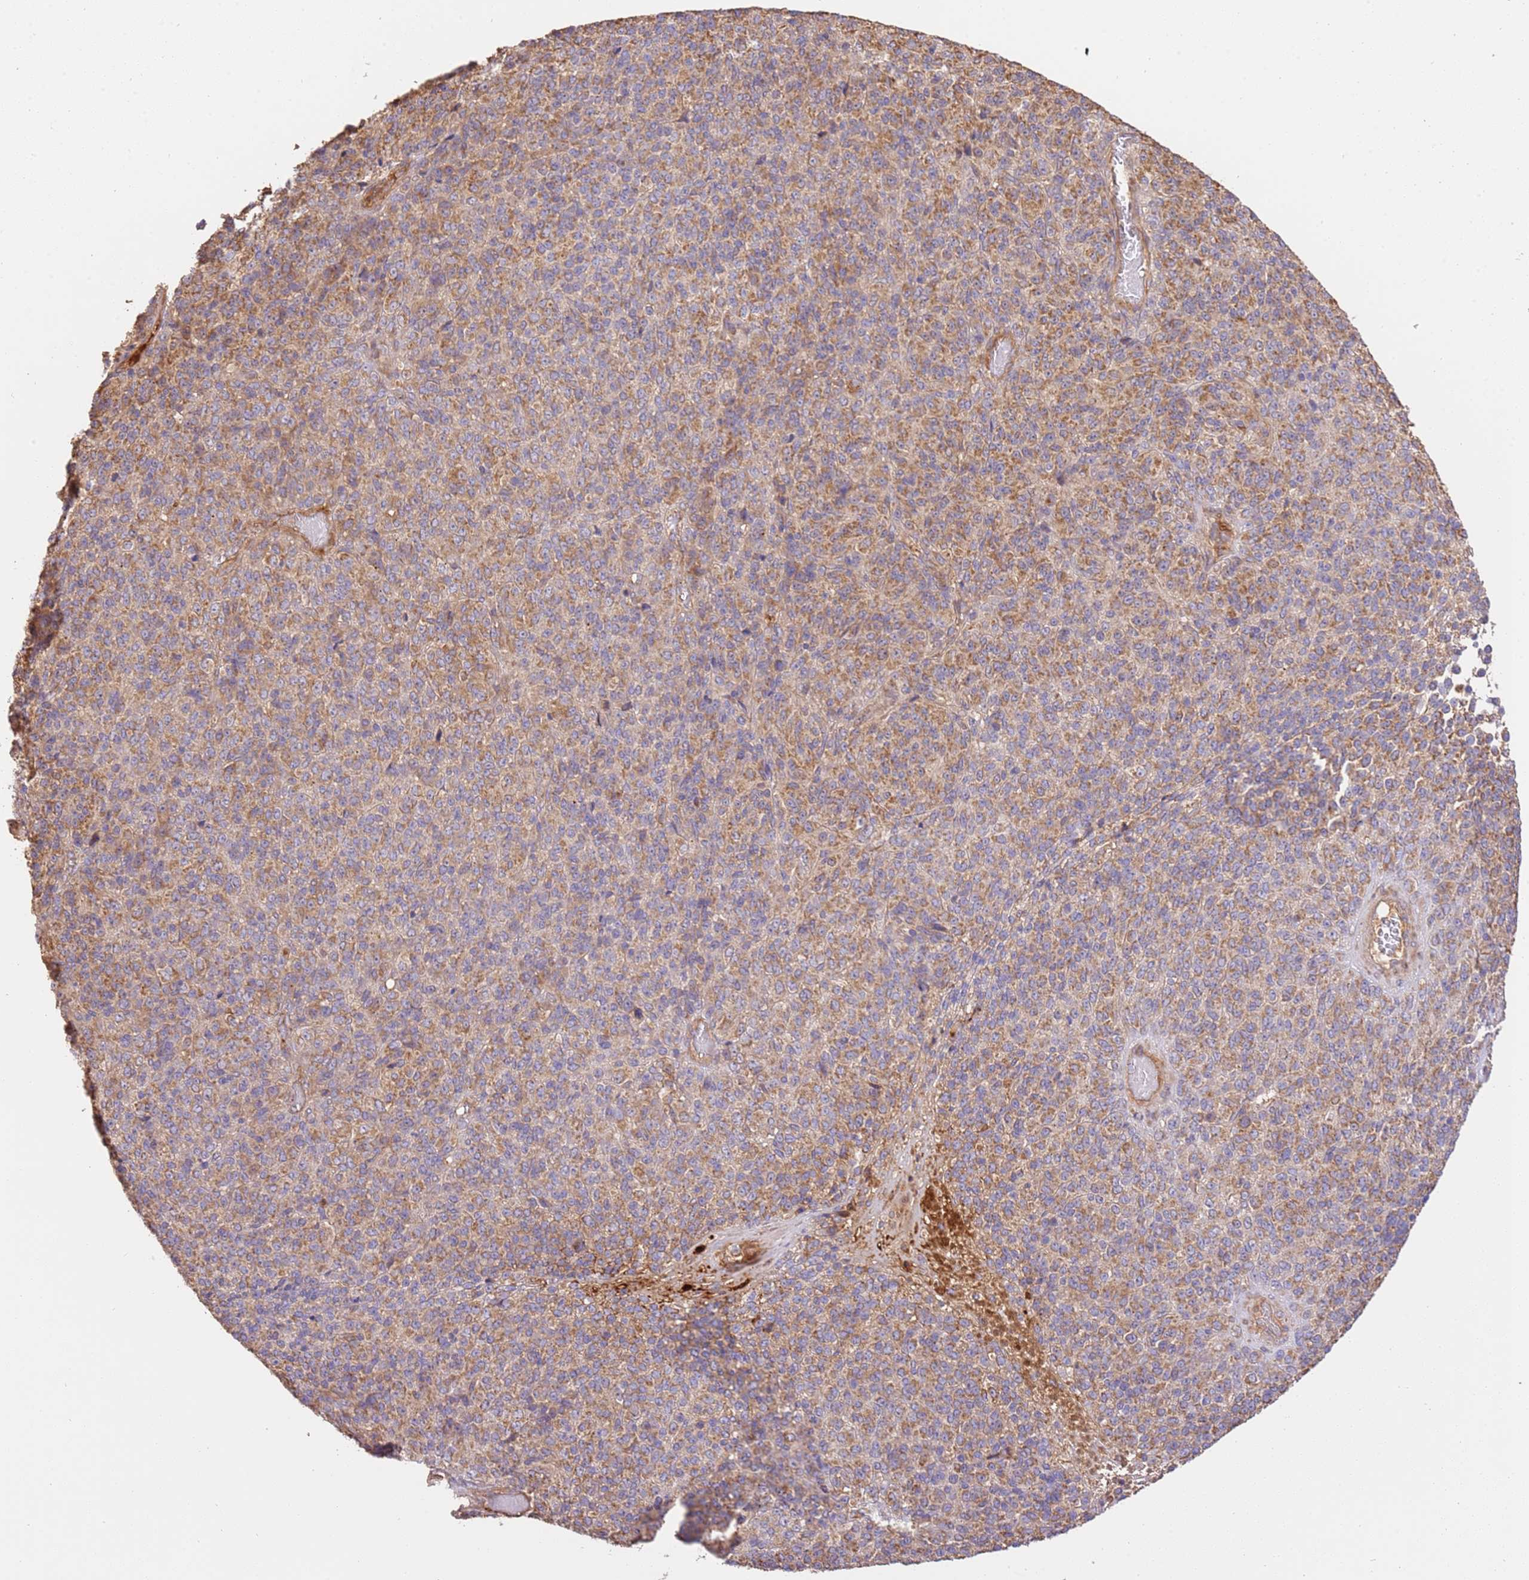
{"staining": {"intensity": "moderate", "quantity": "25%-75%", "location": "cytoplasmic/membranous"}, "tissue": "melanoma", "cell_type": "Tumor cells", "image_type": "cancer", "snomed": [{"axis": "morphology", "description": "Malignant melanoma, Metastatic site"}, {"axis": "topography", "description": "Brain"}], "caption": "Immunohistochemistry (DAB) staining of human malignant melanoma (metastatic site) shows moderate cytoplasmic/membranous protein staining in about 25%-75% of tumor cells.", "gene": "CEP55", "patient": {"sex": "female", "age": 56}}